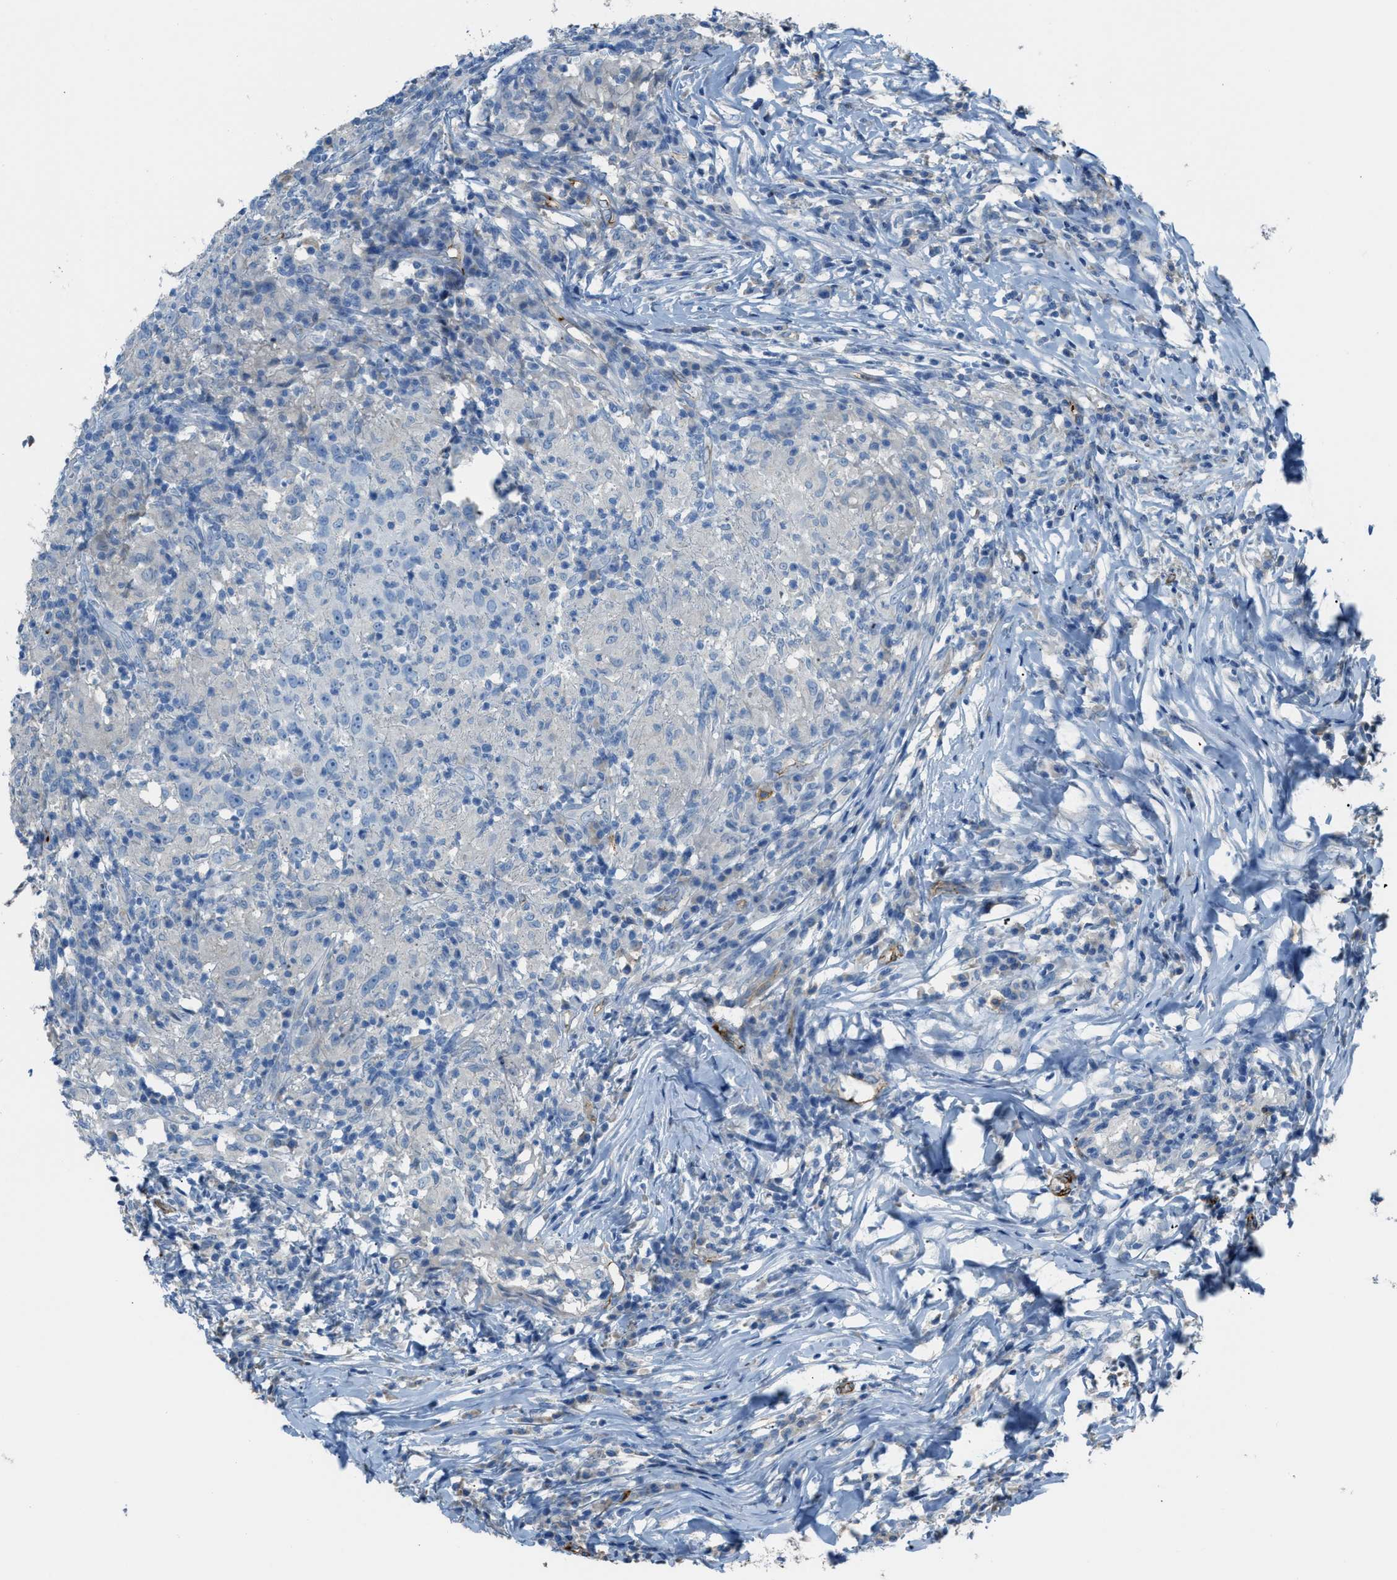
{"staining": {"intensity": "negative", "quantity": "none", "location": "none"}, "tissue": "head and neck cancer", "cell_type": "Tumor cells", "image_type": "cancer", "snomed": [{"axis": "morphology", "description": "Adenocarcinoma, NOS"}, {"axis": "topography", "description": "Salivary gland"}, {"axis": "topography", "description": "Head-Neck"}], "caption": "This is a photomicrograph of IHC staining of head and neck cancer, which shows no positivity in tumor cells.", "gene": "SLC22A15", "patient": {"sex": "female", "age": 65}}